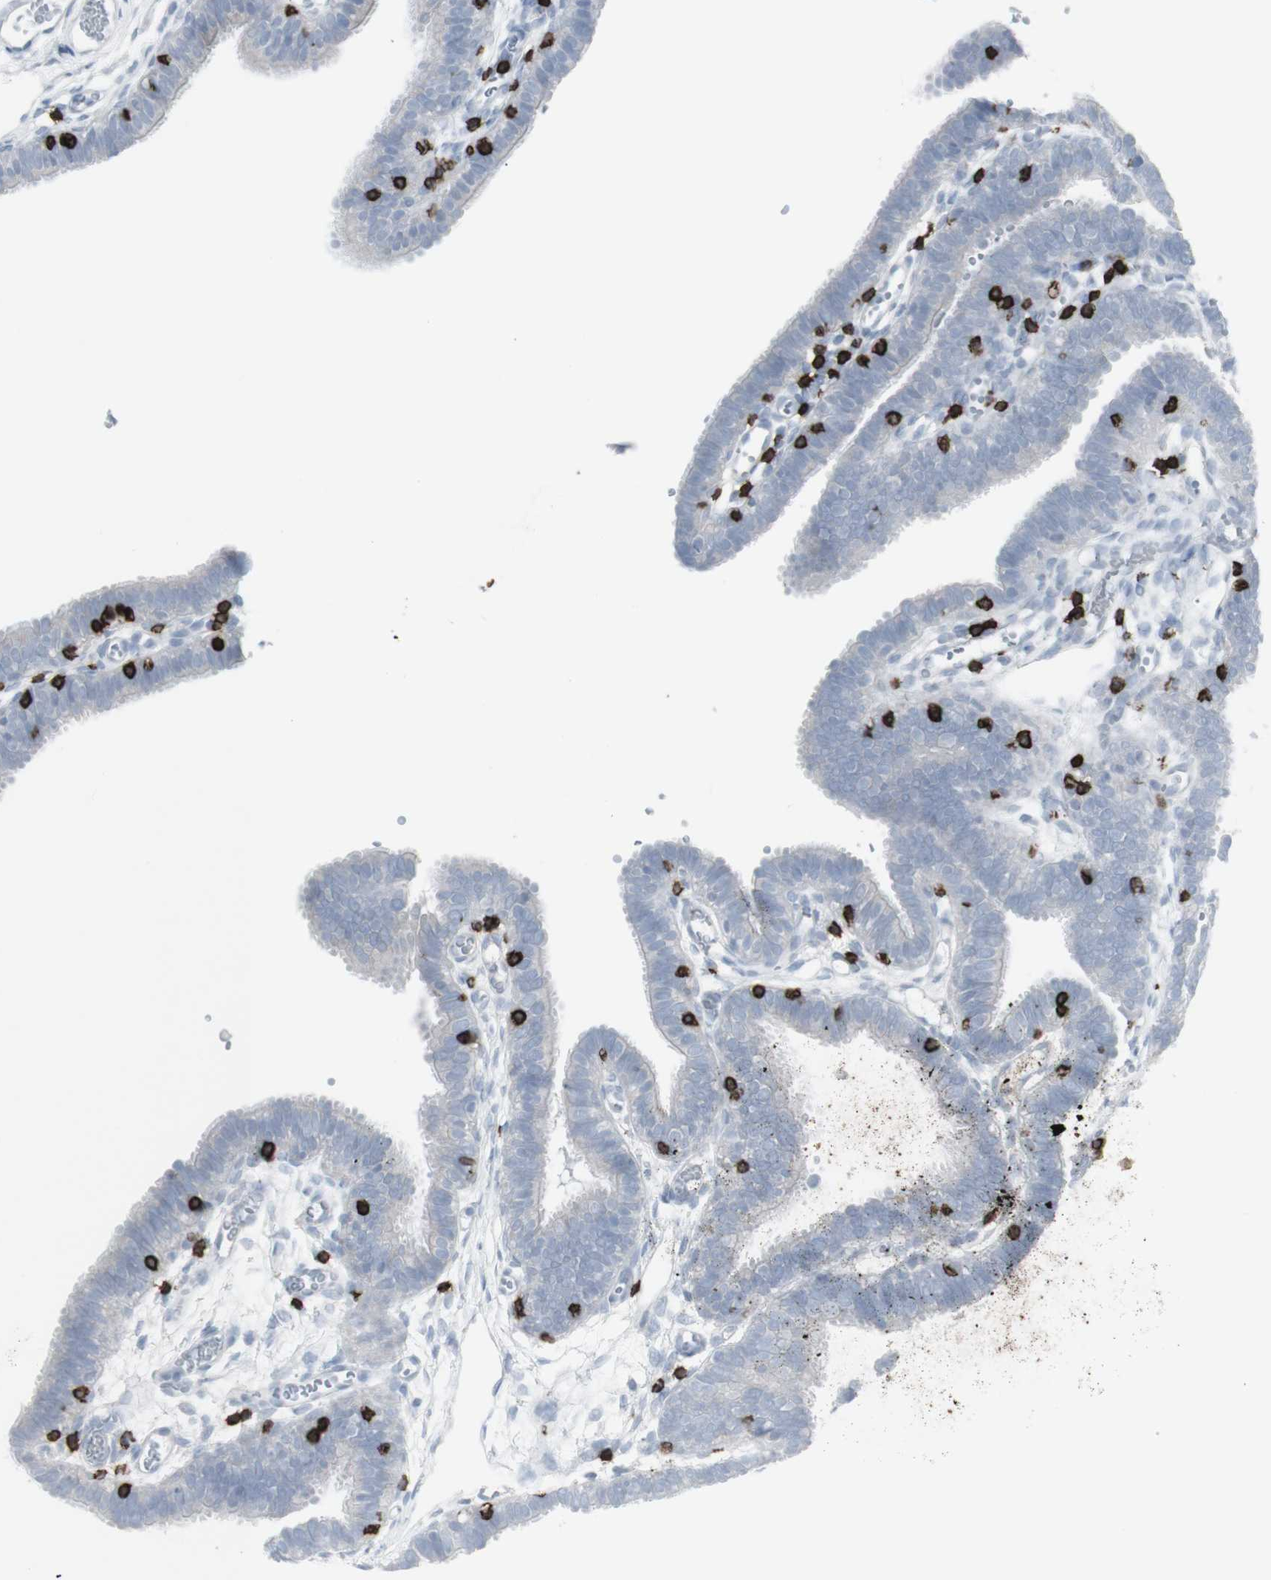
{"staining": {"intensity": "negative", "quantity": "none", "location": "none"}, "tissue": "fallopian tube", "cell_type": "Glandular cells", "image_type": "normal", "snomed": [{"axis": "morphology", "description": "Normal tissue, NOS"}, {"axis": "topography", "description": "Fallopian tube"}, {"axis": "topography", "description": "Placenta"}], "caption": "Immunohistochemical staining of benign human fallopian tube exhibits no significant expression in glandular cells.", "gene": "CD247", "patient": {"sex": "female", "age": 34}}